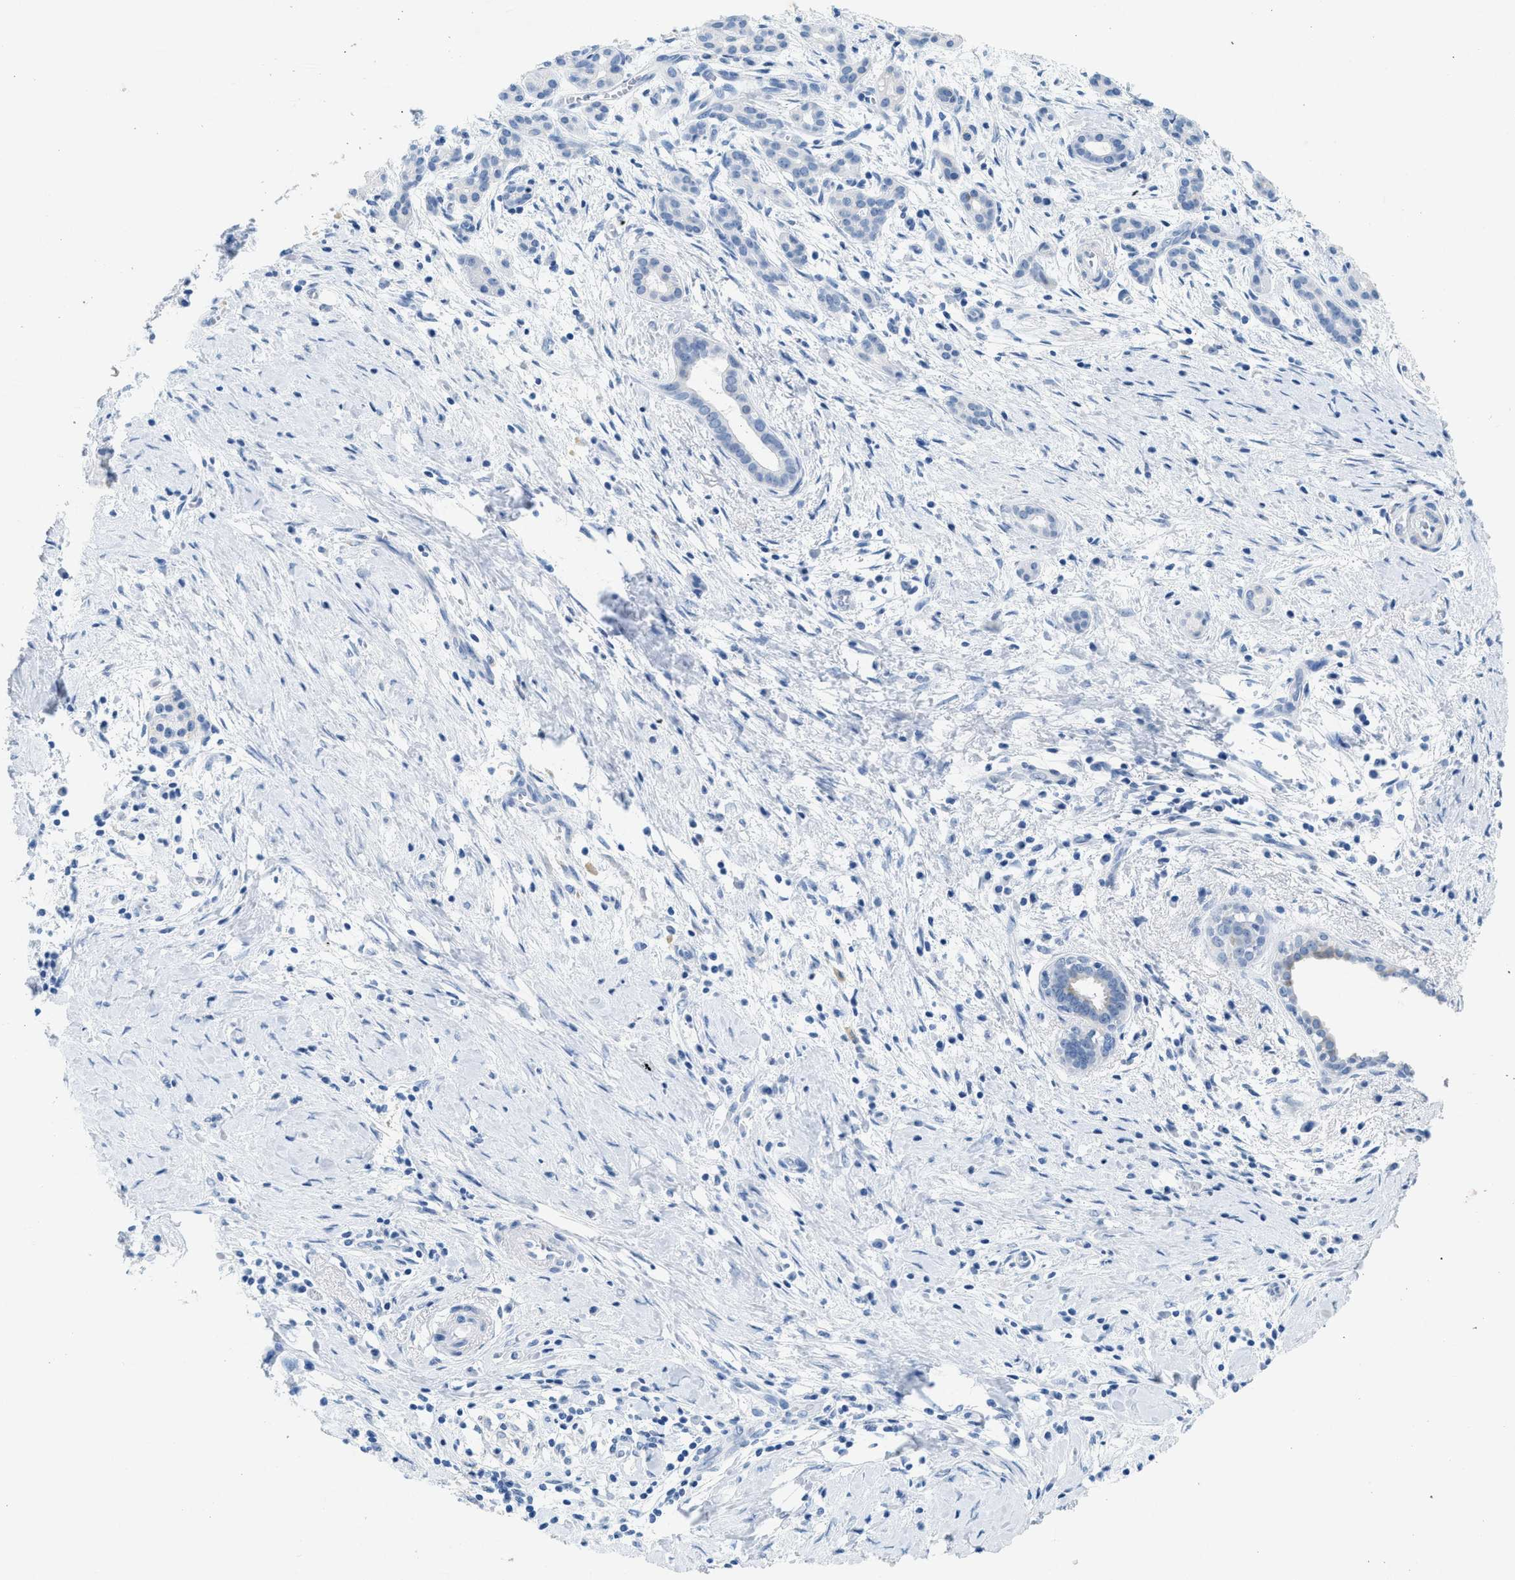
{"staining": {"intensity": "negative", "quantity": "none", "location": "none"}, "tissue": "pancreatic cancer", "cell_type": "Tumor cells", "image_type": "cancer", "snomed": [{"axis": "morphology", "description": "Adenocarcinoma, NOS"}, {"axis": "topography", "description": "Pancreas"}], "caption": "IHC micrograph of neoplastic tissue: pancreatic cancer (adenocarcinoma) stained with DAB (3,3'-diaminobenzidine) reveals no significant protein staining in tumor cells.", "gene": "HHATL", "patient": {"sex": "female", "age": 70}}